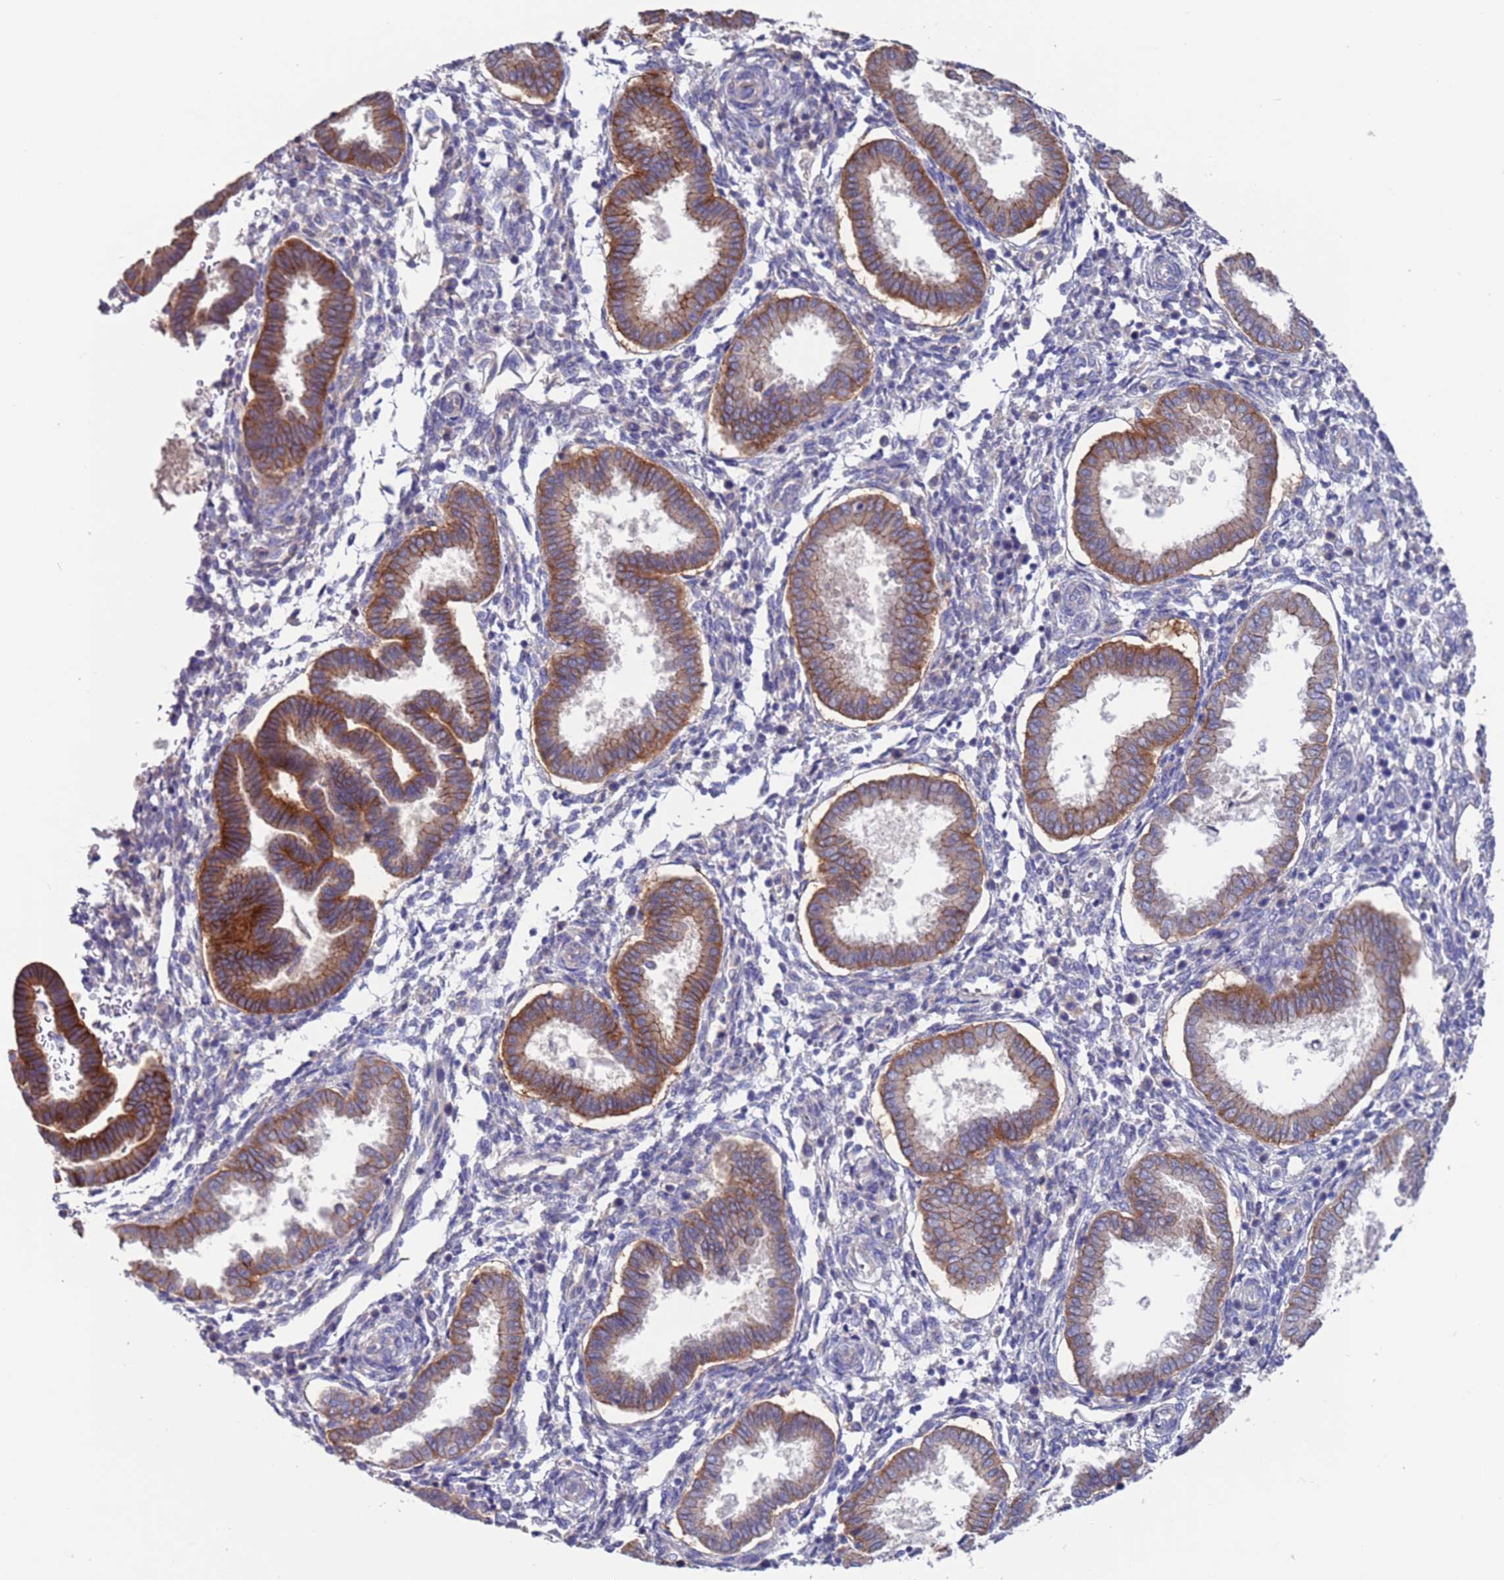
{"staining": {"intensity": "negative", "quantity": "none", "location": "none"}, "tissue": "endometrium", "cell_type": "Cells in endometrial stroma", "image_type": "normal", "snomed": [{"axis": "morphology", "description": "Normal tissue, NOS"}, {"axis": "topography", "description": "Endometrium"}], "caption": "Endometrium was stained to show a protein in brown. There is no significant positivity in cells in endometrial stroma. The staining was performed using DAB to visualize the protein expression in brown, while the nuclei were stained in blue with hematoxylin (Magnification: 20x).", "gene": "KRTCAP3", "patient": {"sex": "female", "age": 24}}